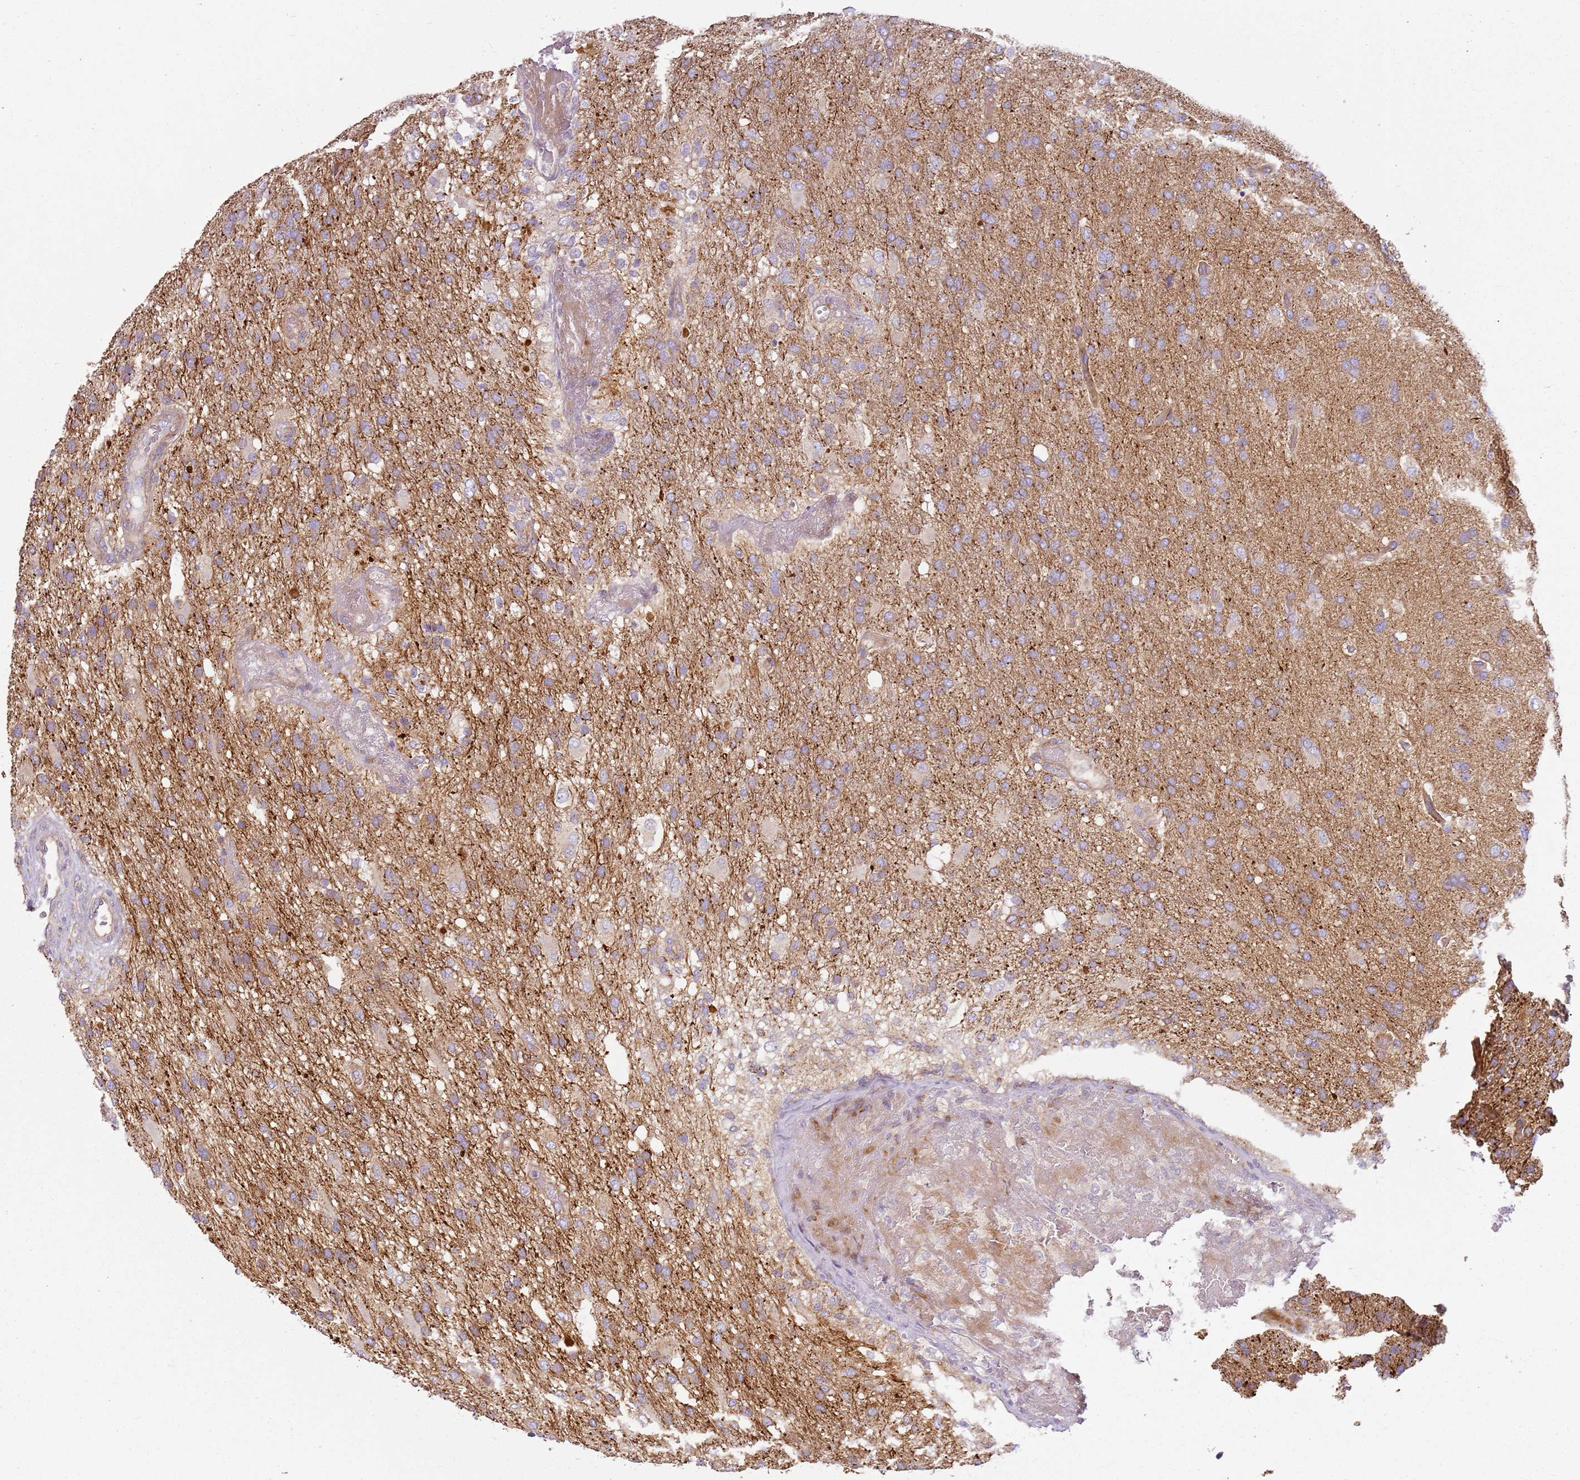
{"staining": {"intensity": "moderate", "quantity": "<25%", "location": "cytoplasmic/membranous"}, "tissue": "glioma", "cell_type": "Tumor cells", "image_type": "cancer", "snomed": [{"axis": "morphology", "description": "Glioma, malignant, High grade"}, {"axis": "topography", "description": "Brain"}], "caption": "Immunohistochemistry of human malignant glioma (high-grade) exhibits low levels of moderate cytoplasmic/membranous positivity in about <25% of tumor cells.", "gene": "TMEM200C", "patient": {"sex": "female", "age": 74}}